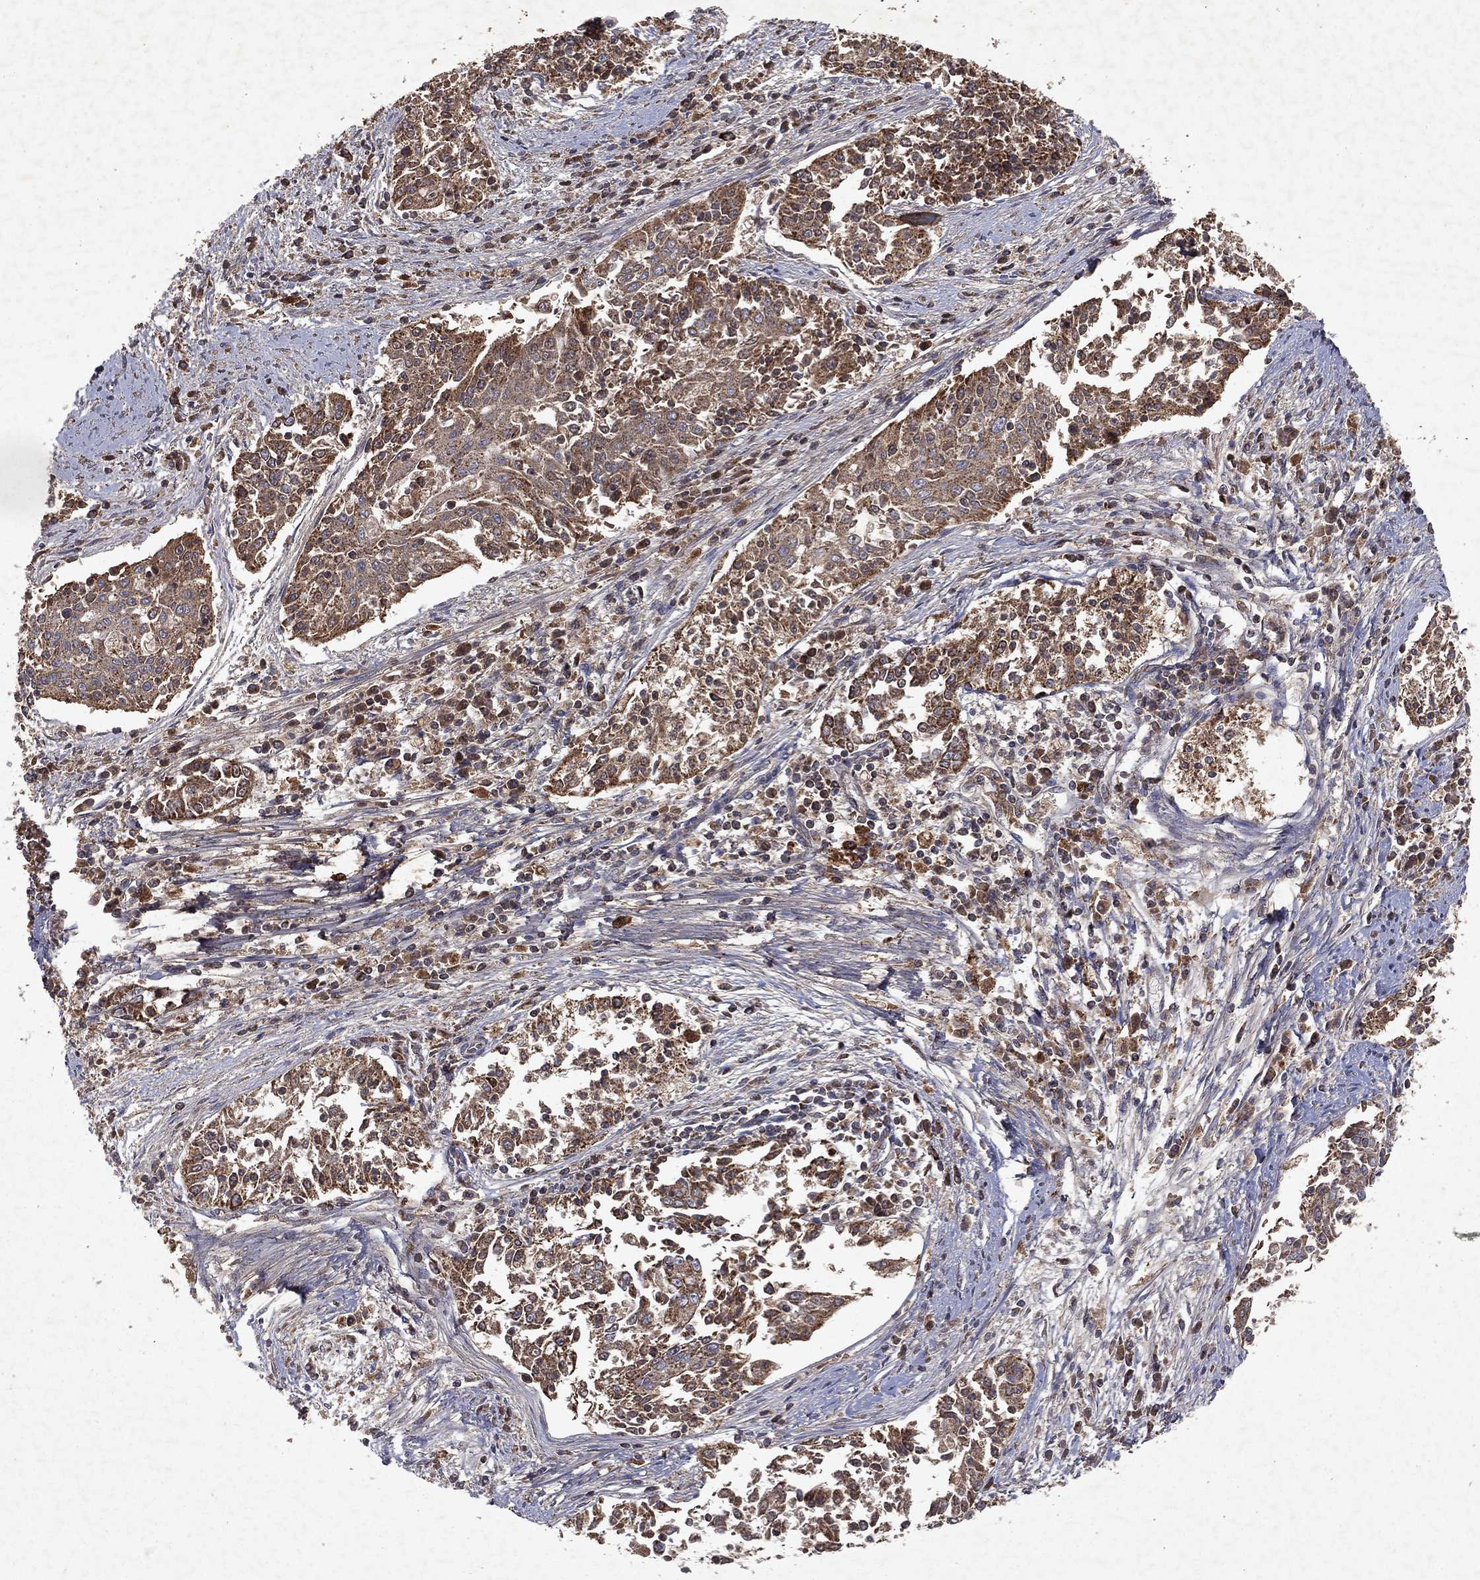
{"staining": {"intensity": "moderate", "quantity": ">75%", "location": "cytoplasmic/membranous"}, "tissue": "cervical cancer", "cell_type": "Tumor cells", "image_type": "cancer", "snomed": [{"axis": "morphology", "description": "Squamous cell carcinoma, NOS"}, {"axis": "topography", "description": "Cervix"}], "caption": "An immunohistochemistry (IHC) image of tumor tissue is shown. Protein staining in brown labels moderate cytoplasmic/membranous positivity in cervical cancer (squamous cell carcinoma) within tumor cells. The staining was performed using DAB (3,3'-diaminobenzidine) to visualize the protein expression in brown, while the nuclei were stained in blue with hematoxylin (Magnification: 20x).", "gene": "PYROXD2", "patient": {"sex": "female", "age": 41}}